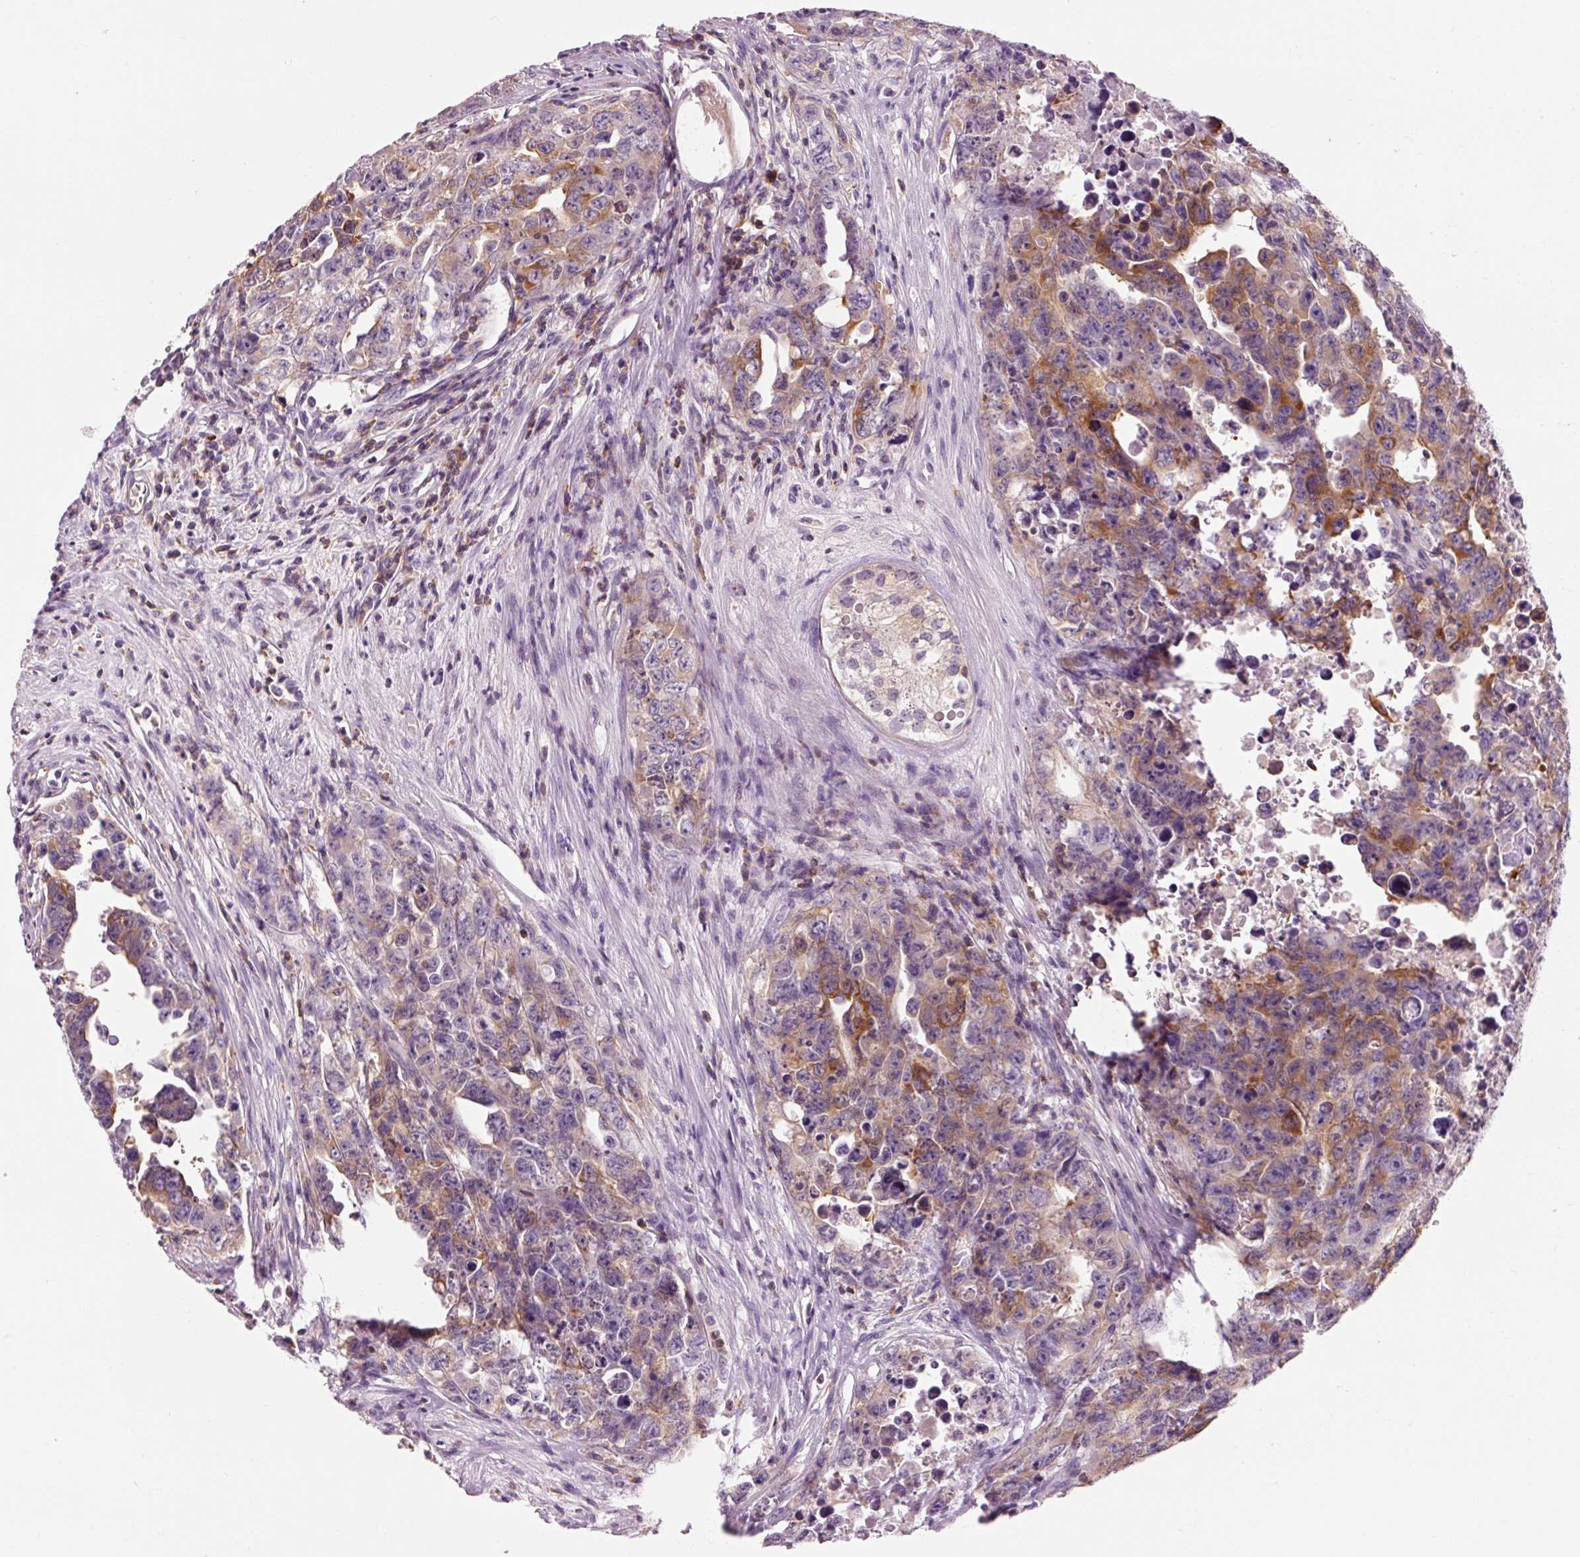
{"staining": {"intensity": "moderate", "quantity": "25%-75%", "location": "cytoplasmic/membranous"}, "tissue": "testis cancer", "cell_type": "Tumor cells", "image_type": "cancer", "snomed": [{"axis": "morphology", "description": "Carcinoma, Embryonal, NOS"}, {"axis": "topography", "description": "Testis"}], "caption": "Protein positivity by IHC shows moderate cytoplasmic/membranous expression in approximately 25%-75% of tumor cells in testis cancer.", "gene": "OR8K1", "patient": {"sex": "male", "age": 24}}